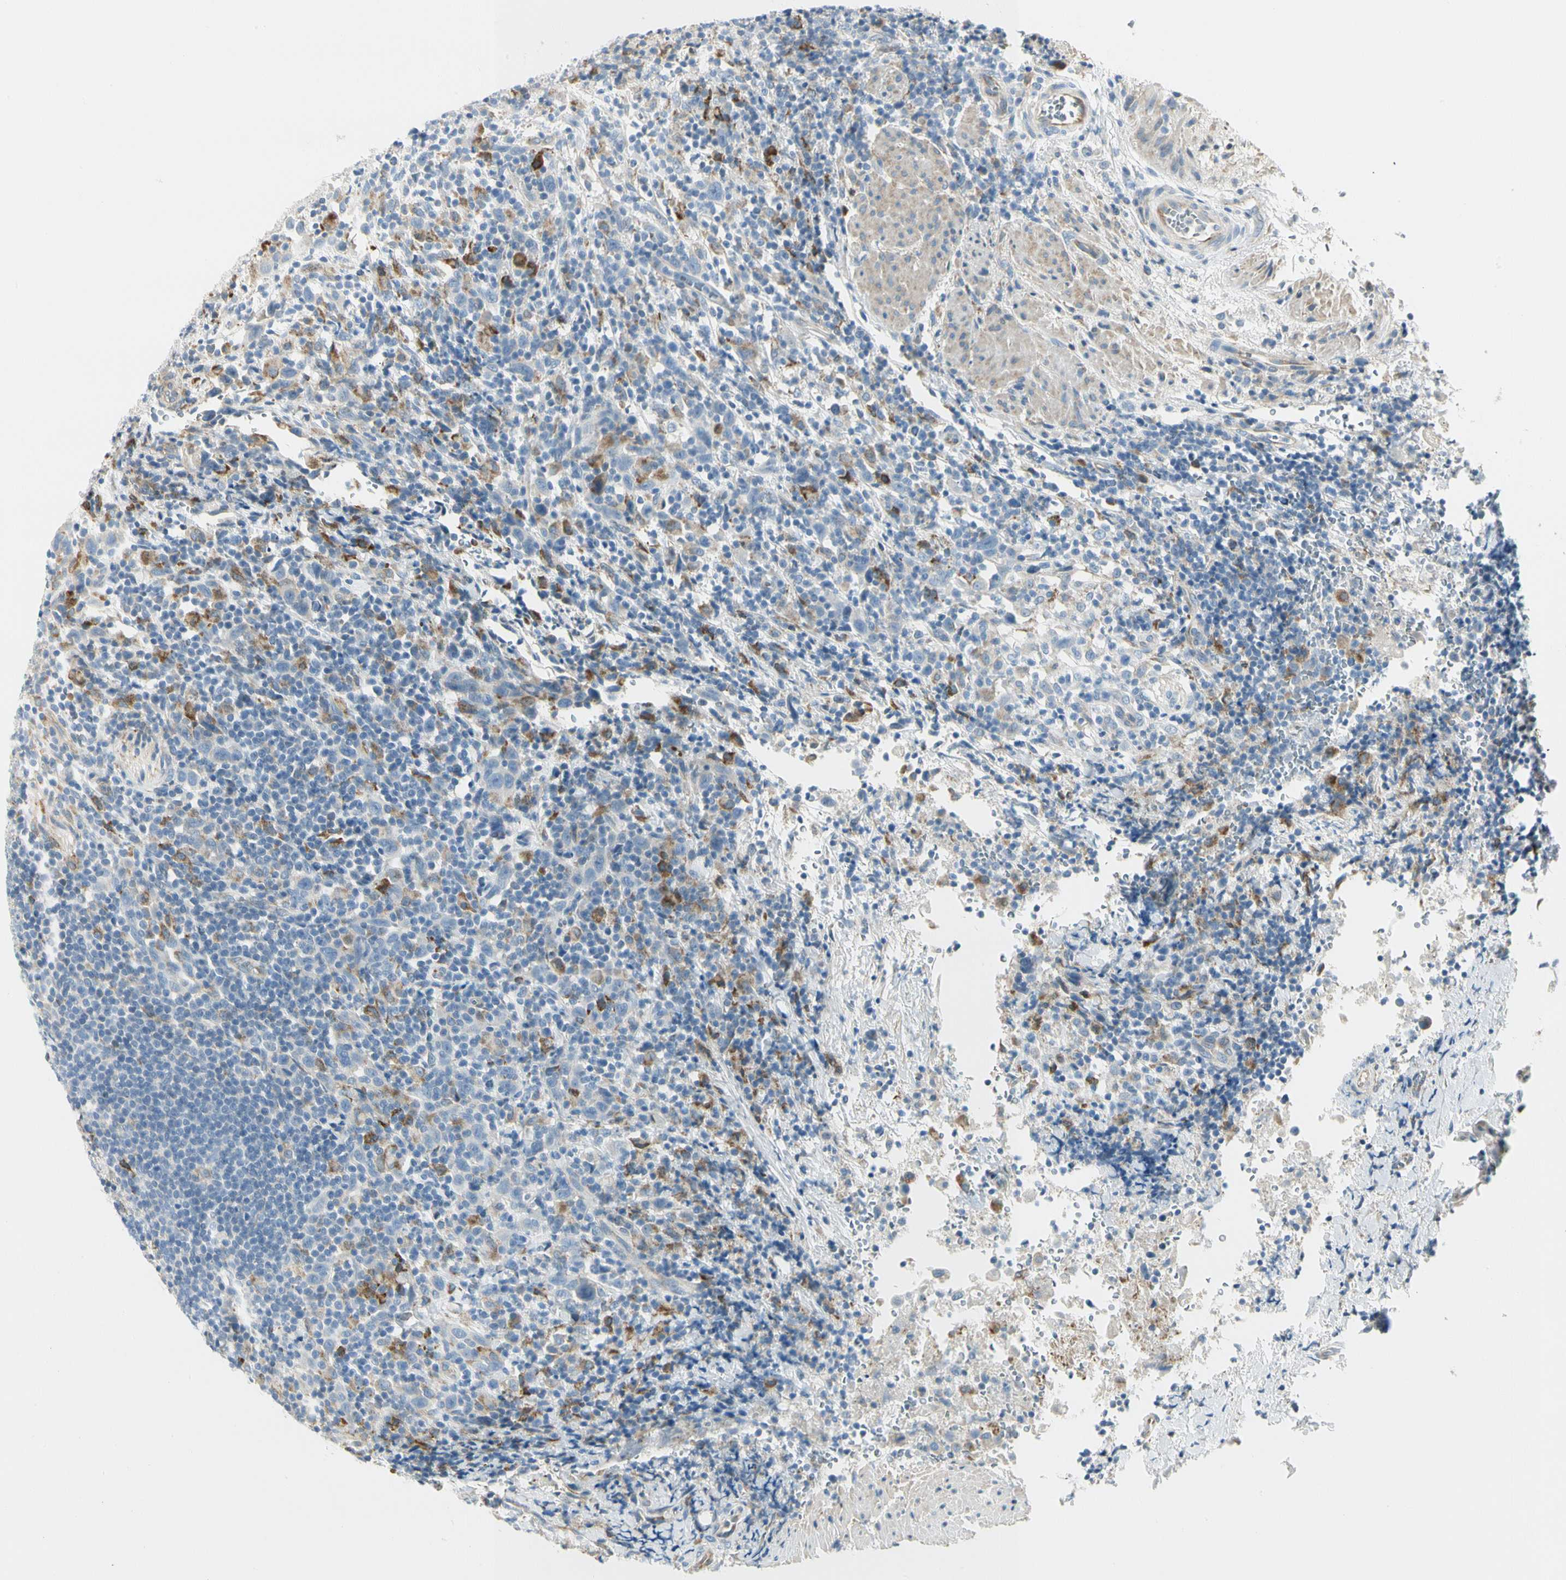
{"staining": {"intensity": "negative", "quantity": "none", "location": "none"}, "tissue": "urothelial cancer", "cell_type": "Tumor cells", "image_type": "cancer", "snomed": [{"axis": "morphology", "description": "Urothelial carcinoma, High grade"}, {"axis": "topography", "description": "Urinary bladder"}], "caption": "Immunohistochemistry of human urothelial carcinoma (high-grade) demonstrates no positivity in tumor cells.", "gene": "TNFSF11", "patient": {"sex": "male", "age": 61}}